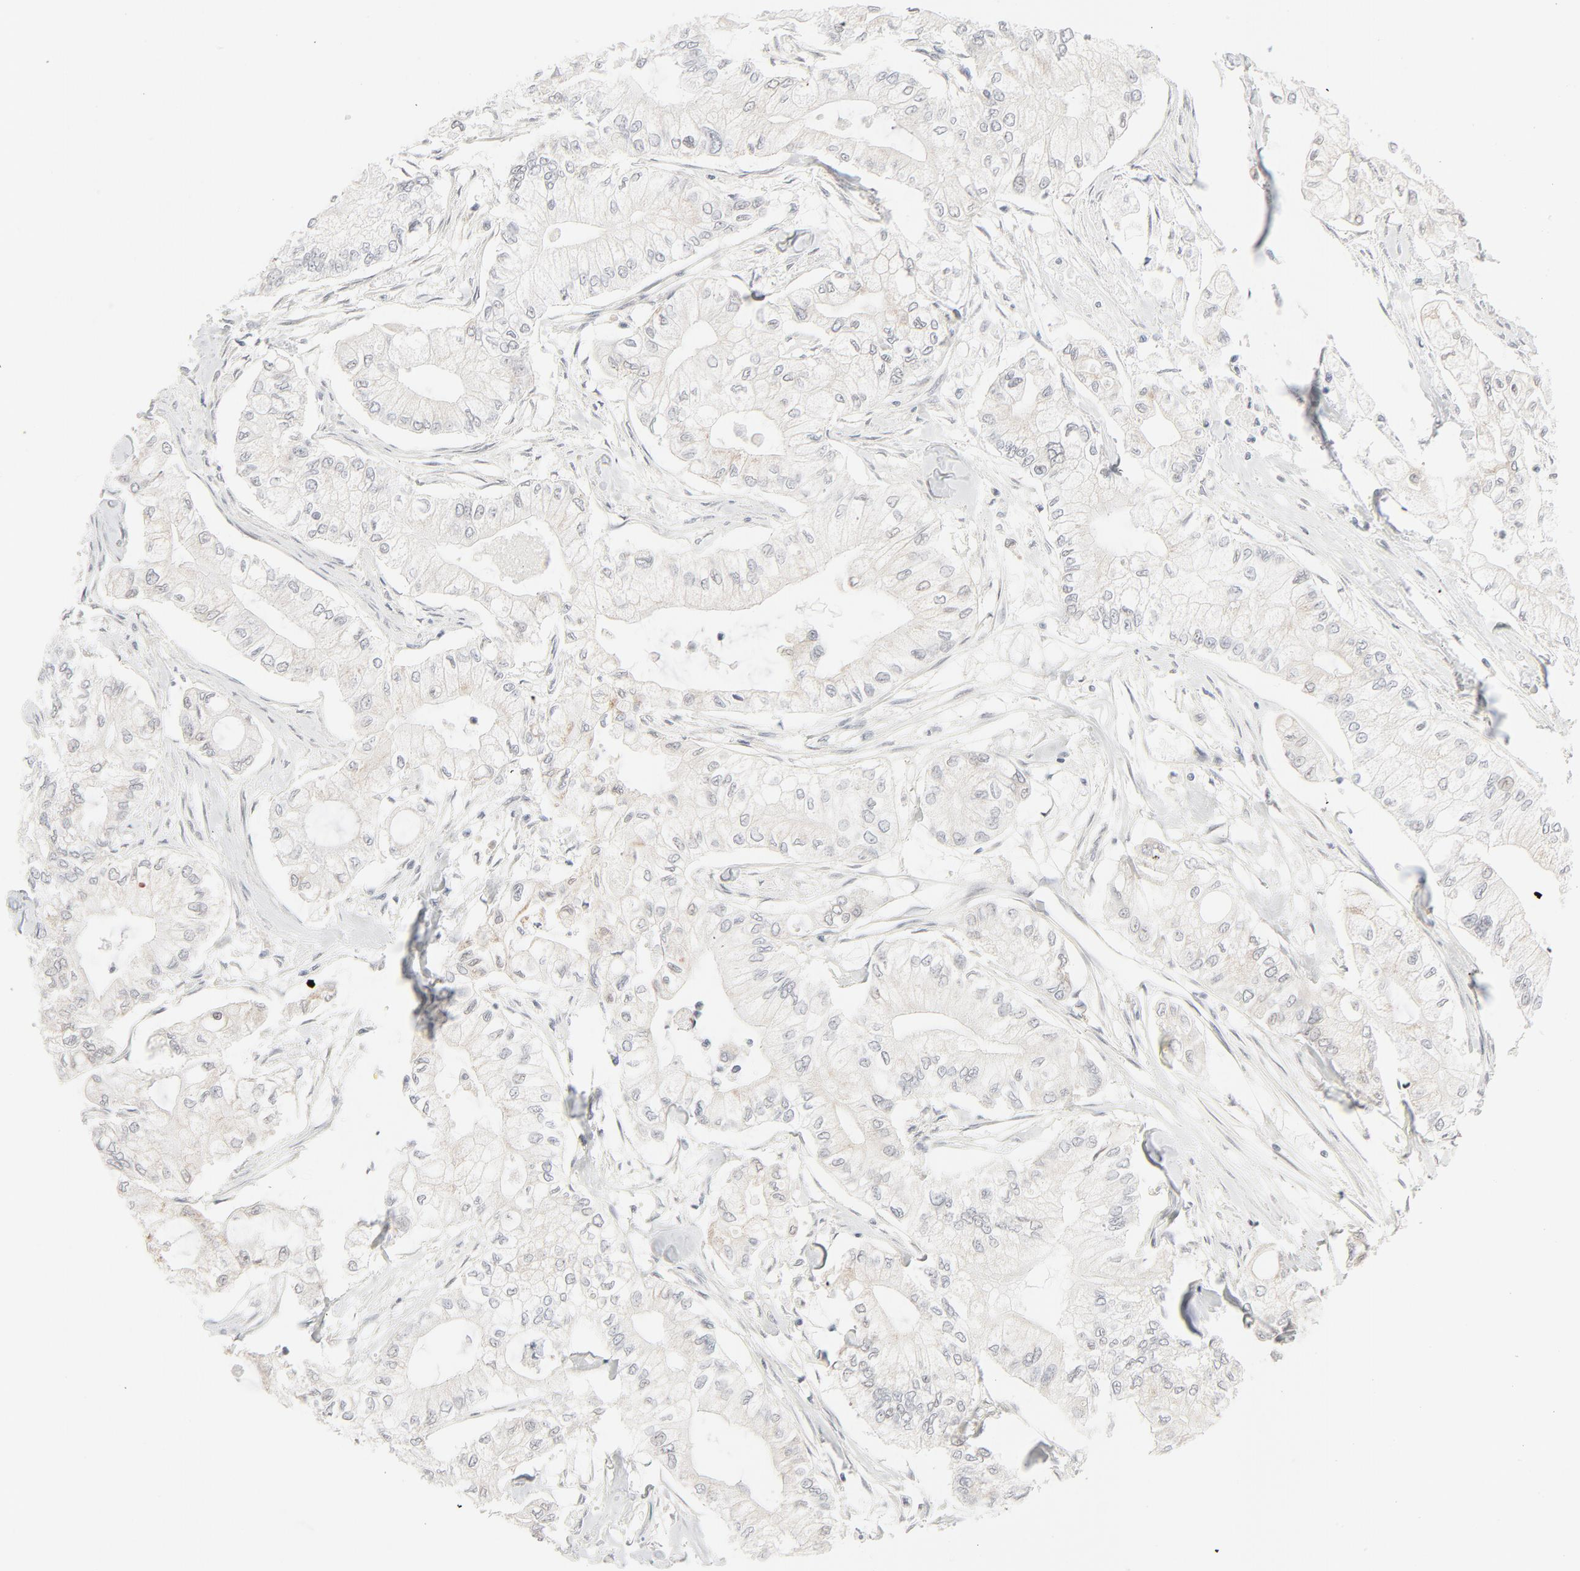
{"staining": {"intensity": "negative", "quantity": "none", "location": "none"}, "tissue": "pancreatic cancer", "cell_type": "Tumor cells", "image_type": "cancer", "snomed": [{"axis": "morphology", "description": "Adenocarcinoma, NOS"}, {"axis": "topography", "description": "Pancreas"}], "caption": "Micrograph shows no significant protein staining in tumor cells of pancreatic adenocarcinoma. (Immunohistochemistry (ihc), brightfield microscopy, high magnification).", "gene": "MAD1L1", "patient": {"sex": "male", "age": 79}}